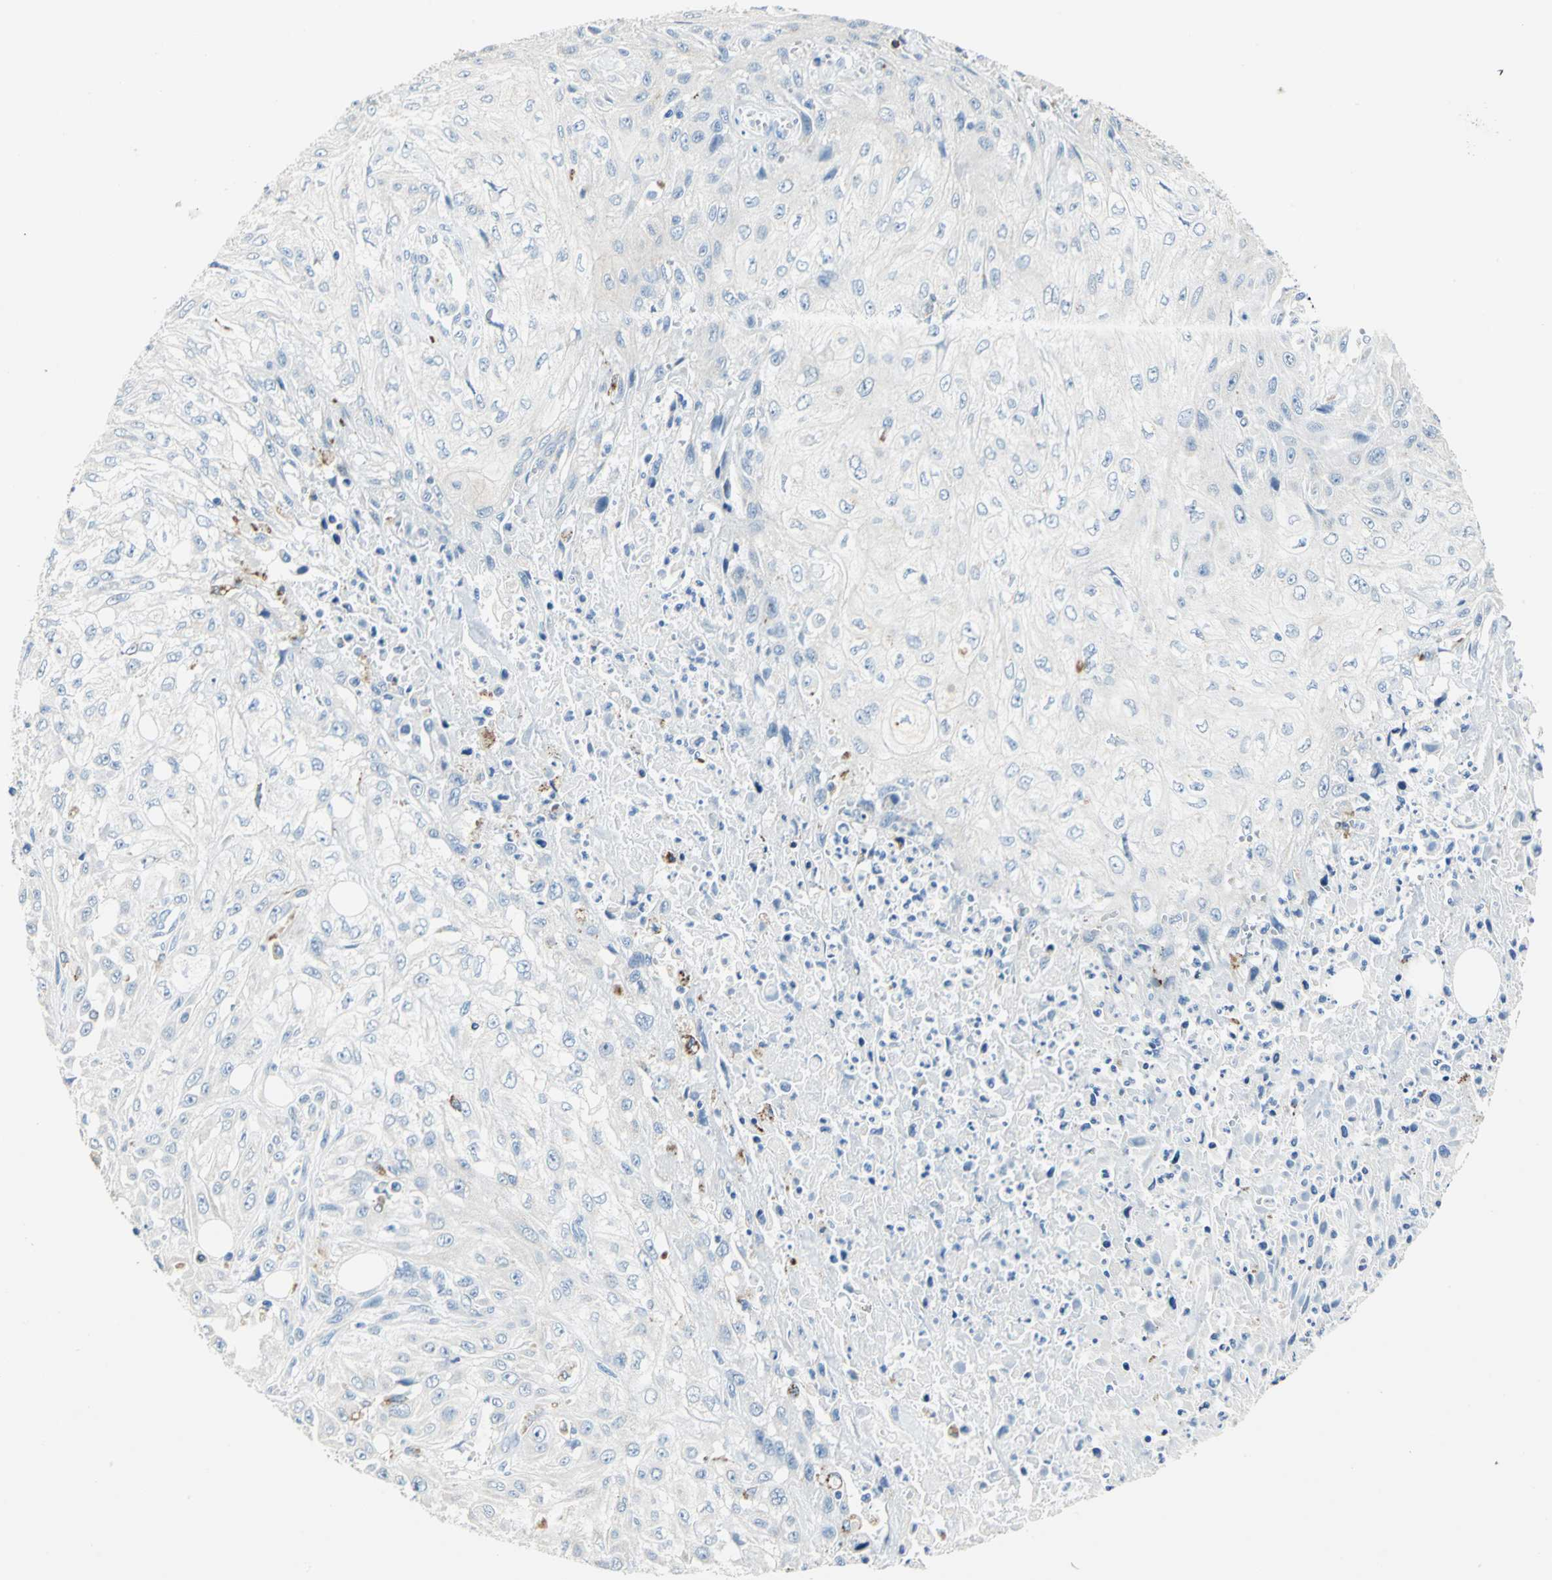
{"staining": {"intensity": "negative", "quantity": "none", "location": "none"}, "tissue": "skin cancer", "cell_type": "Tumor cells", "image_type": "cancer", "snomed": [{"axis": "morphology", "description": "Squamous cell carcinoma, NOS"}, {"axis": "topography", "description": "Skin"}], "caption": "Tumor cells show no significant protein staining in skin cancer (squamous cell carcinoma).", "gene": "RASD2", "patient": {"sex": "male", "age": 75}}